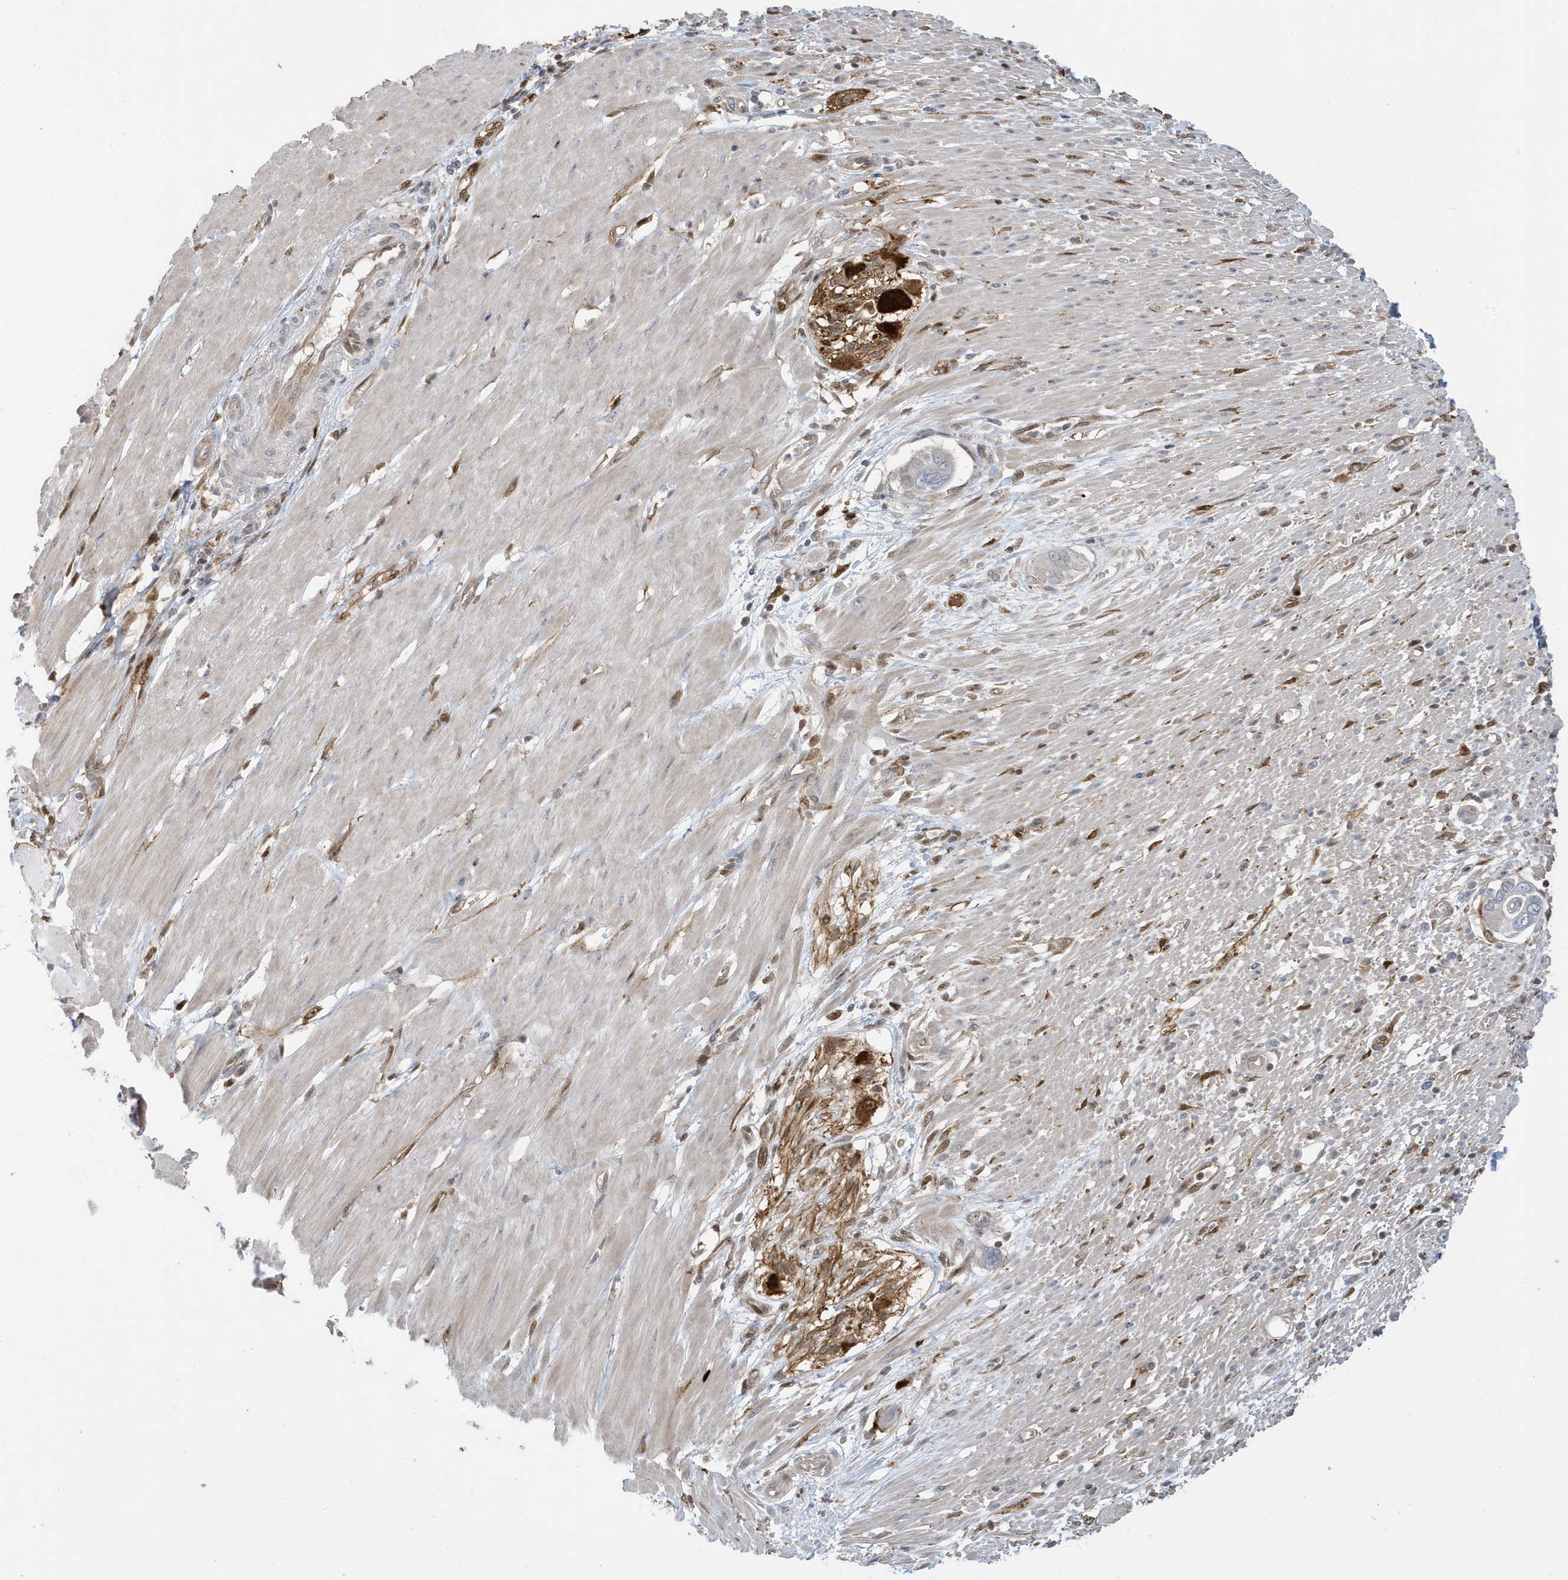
{"staining": {"intensity": "moderate", "quantity": ">75%", "location": "cytoplasmic/membranous,nuclear"}, "tissue": "pancreatic cancer", "cell_type": "Tumor cells", "image_type": "cancer", "snomed": [{"axis": "morphology", "description": "Adenocarcinoma, NOS"}, {"axis": "topography", "description": "Pancreas"}], "caption": "A histopathology image of pancreatic adenocarcinoma stained for a protein shows moderate cytoplasmic/membranous and nuclear brown staining in tumor cells.", "gene": "NCOA7", "patient": {"sex": "male", "age": 68}}